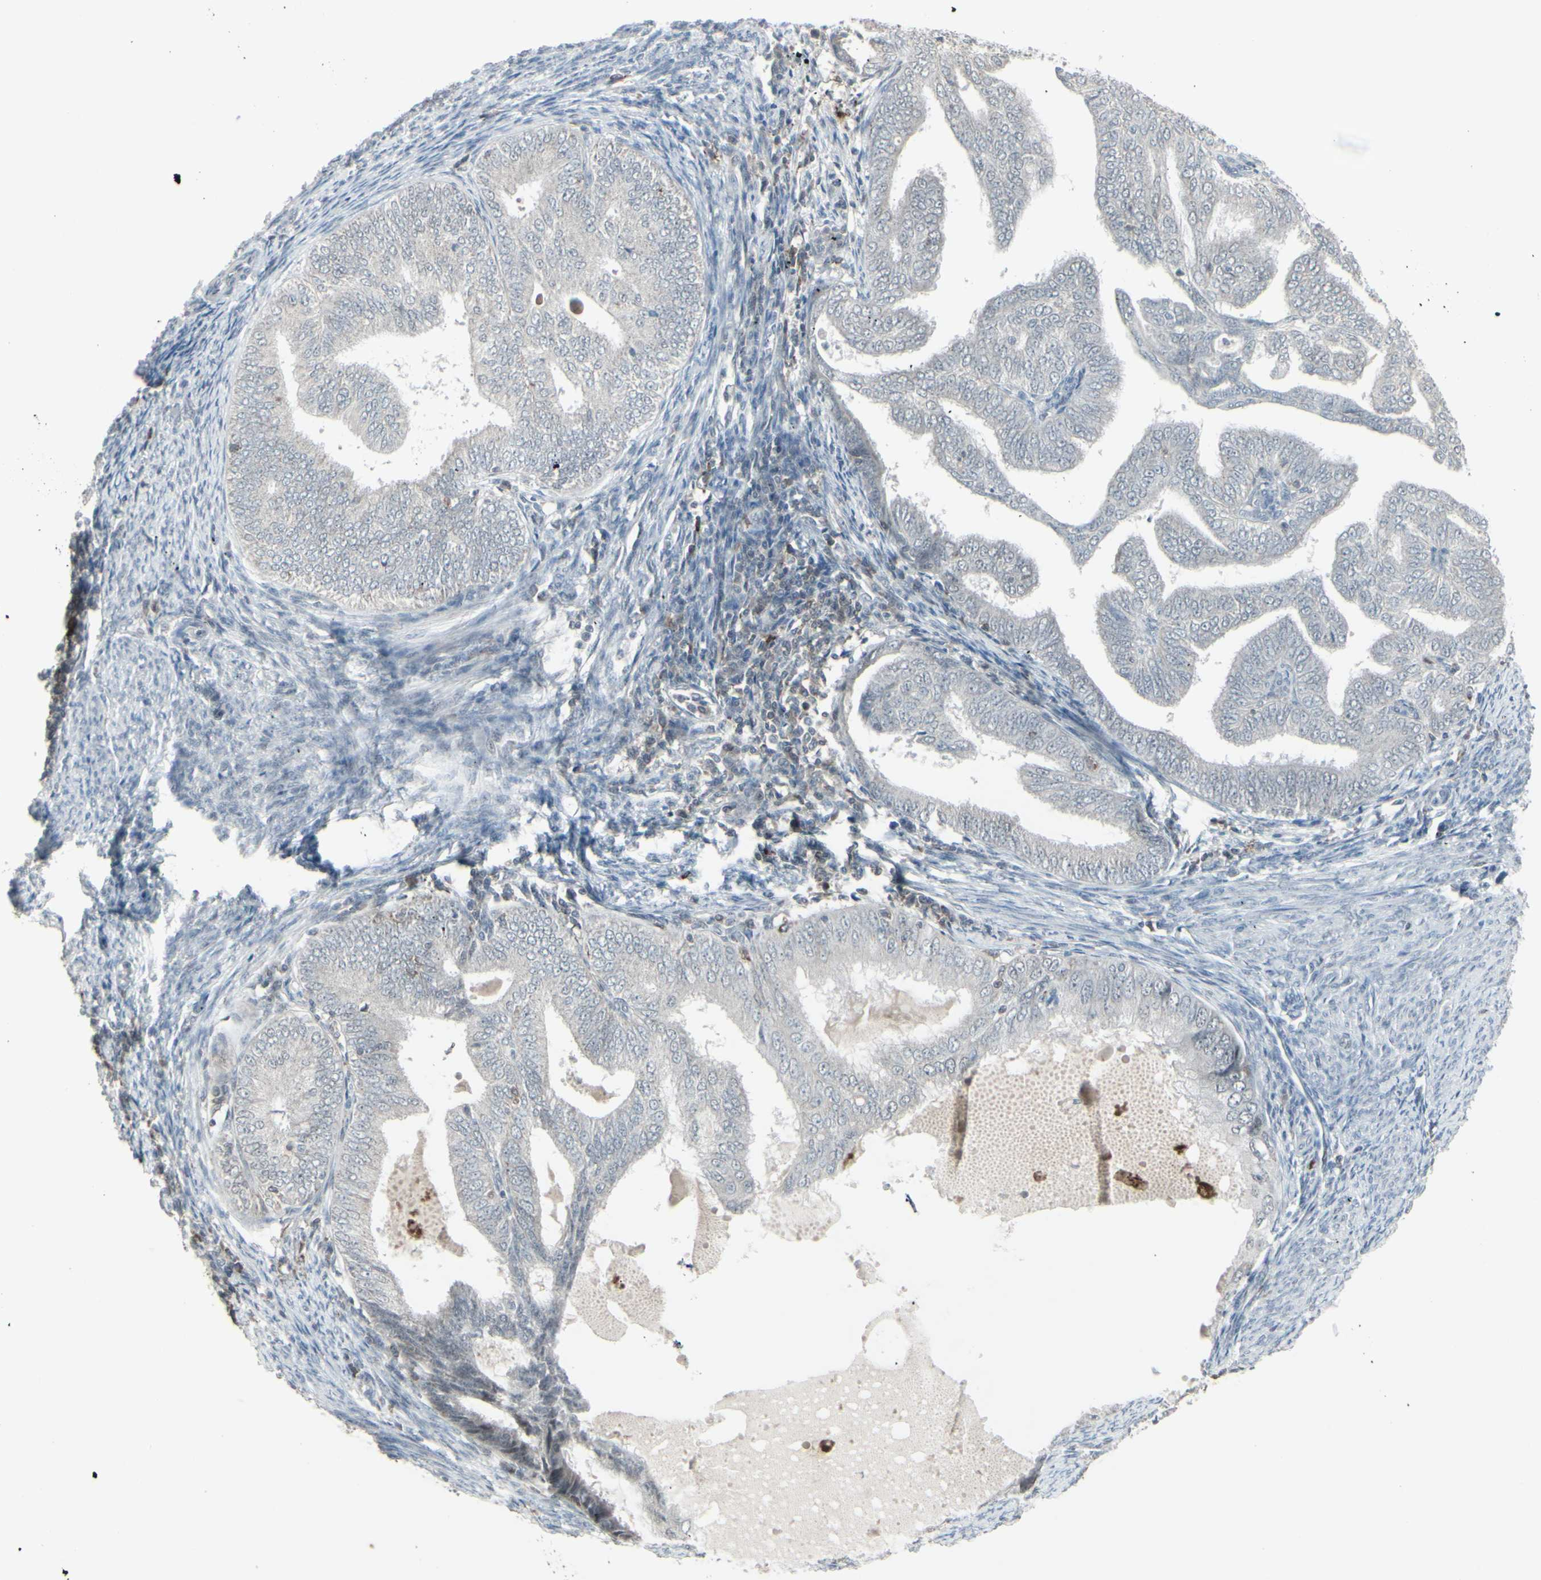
{"staining": {"intensity": "negative", "quantity": "none", "location": "none"}, "tissue": "endometrial cancer", "cell_type": "Tumor cells", "image_type": "cancer", "snomed": [{"axis": "morphology", "description": "Adenocarcinoma, NOS"}, {"axis": "topography", "description": "Endometrium"}], "caption": "DAB (3,3'-diaminobenzidine) immunohistochemical staining of adenocarcinoma (endometrial) reveals no significant staining in tumor cells.", "gene": "SAMSN1", "patient": {"sex": "female", "age": 58}}